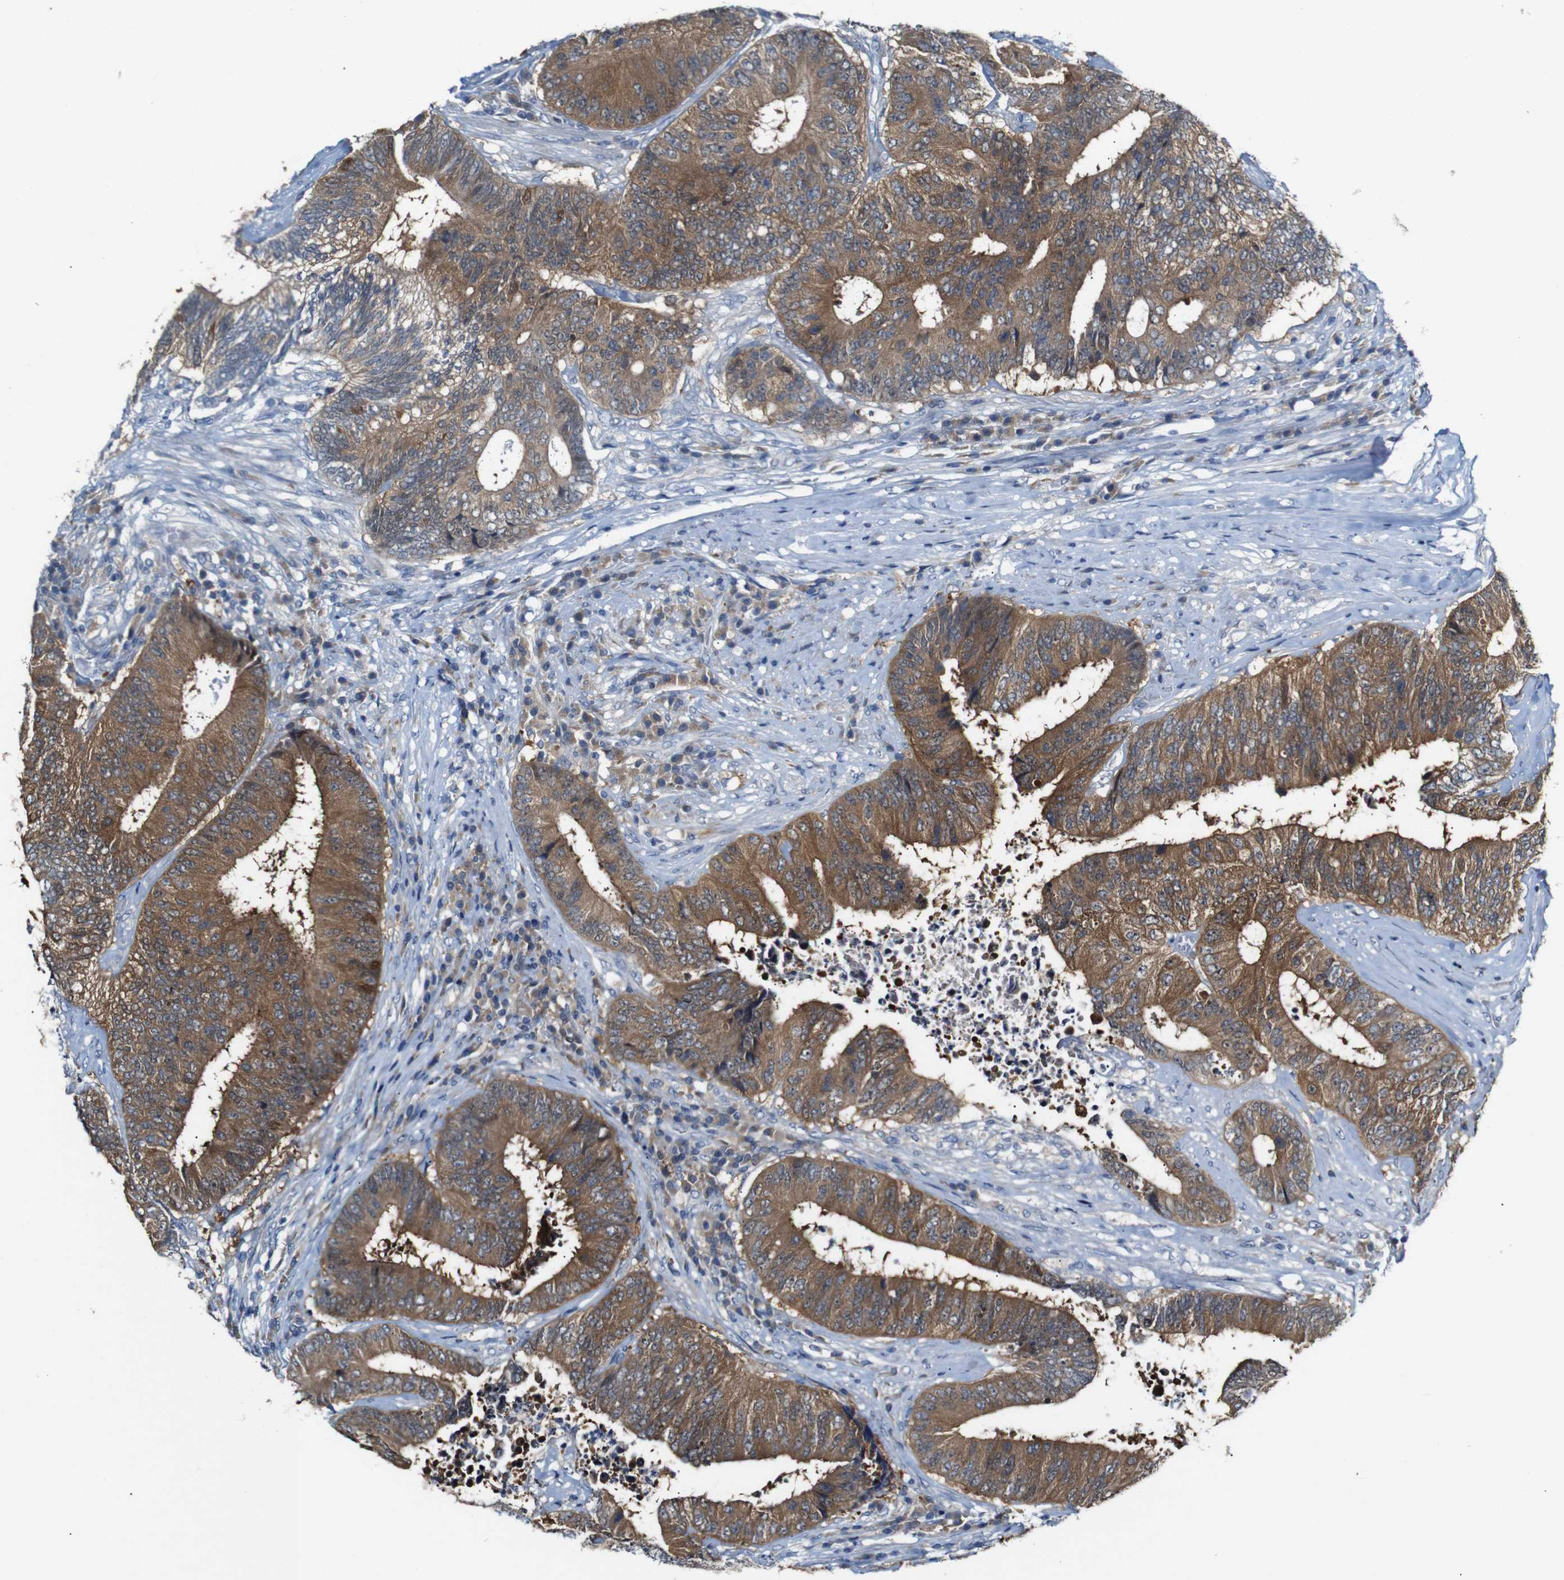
{"staining": {"intensity": "strong", "quantity": ">75%", "location": "cytoplasmic/membranous"}, "tissue": "colorectal cancer", "cell_type": "Tumor cells", "image_type": "cancer", "snomed": [{"axis": "morphology", "description": "Adenocarcinoma, NOS"}, {"axis": "topography", "description": "Rectum"}], "caption": "There is high levels of strong cytoplasmic/membranous positivity in tumor cells of colorectal cancer (adenocarcinoma), as demonstrated by immunohistochemical staining (brown color).", "gene": "TBC1D32", "patient": {"sex": "male", "age": 72}}